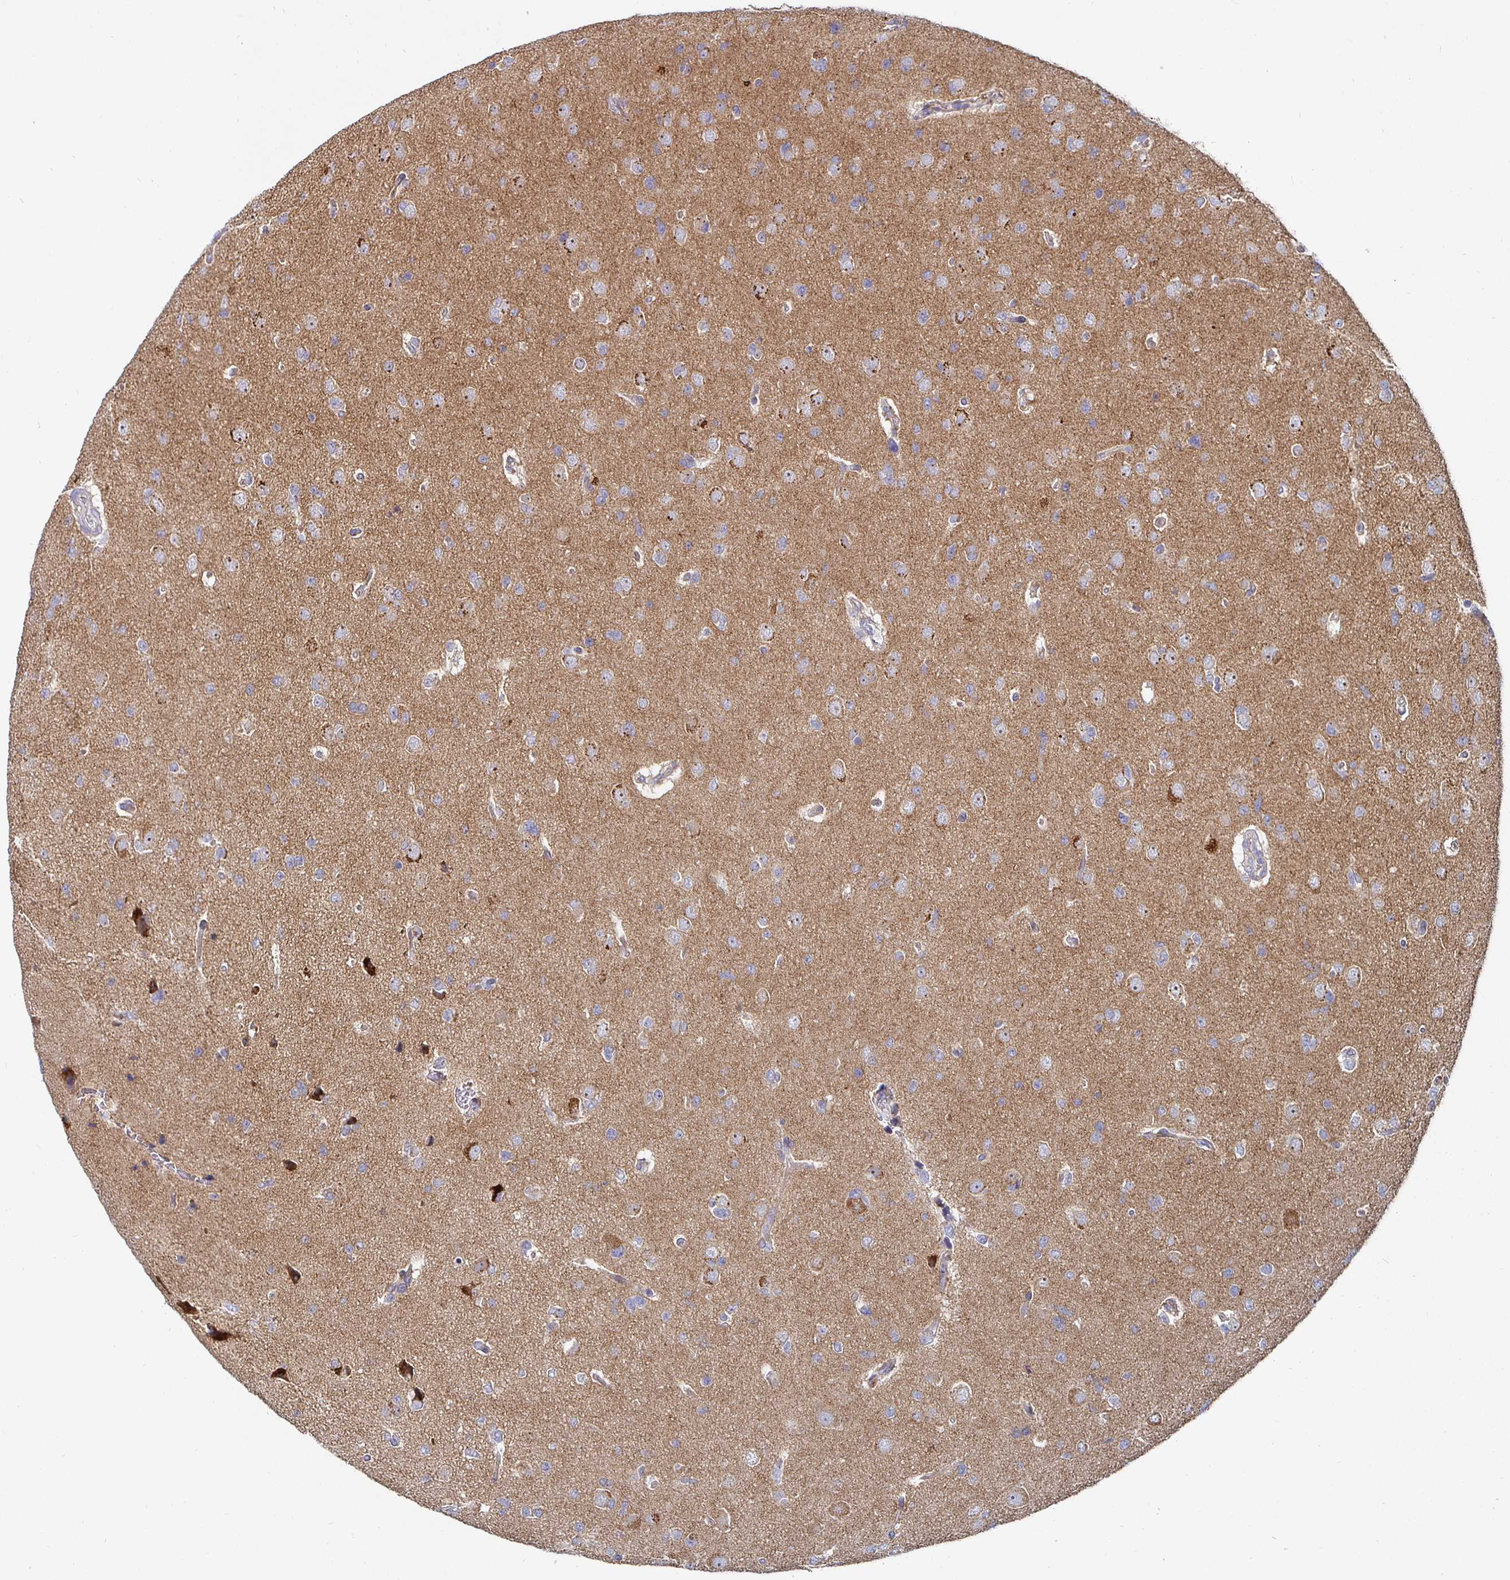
{"staining": {"intensity": "negative", "quantity": "none", "location": "none"}, "tissue": "glioma", "cell_type": "Tumor cells", "image_type": "cancer", "snomed": [{"axis": "morphology", "description": "Glioma, malignant, Low grade"}, {"axis": "topography", "description": "Brain"}], "caption": "Protein analysis of glioma displays no significant staining in tumor cells.", "gene": "NRSN1", "patient": {"sex": "female", "age": 55}}